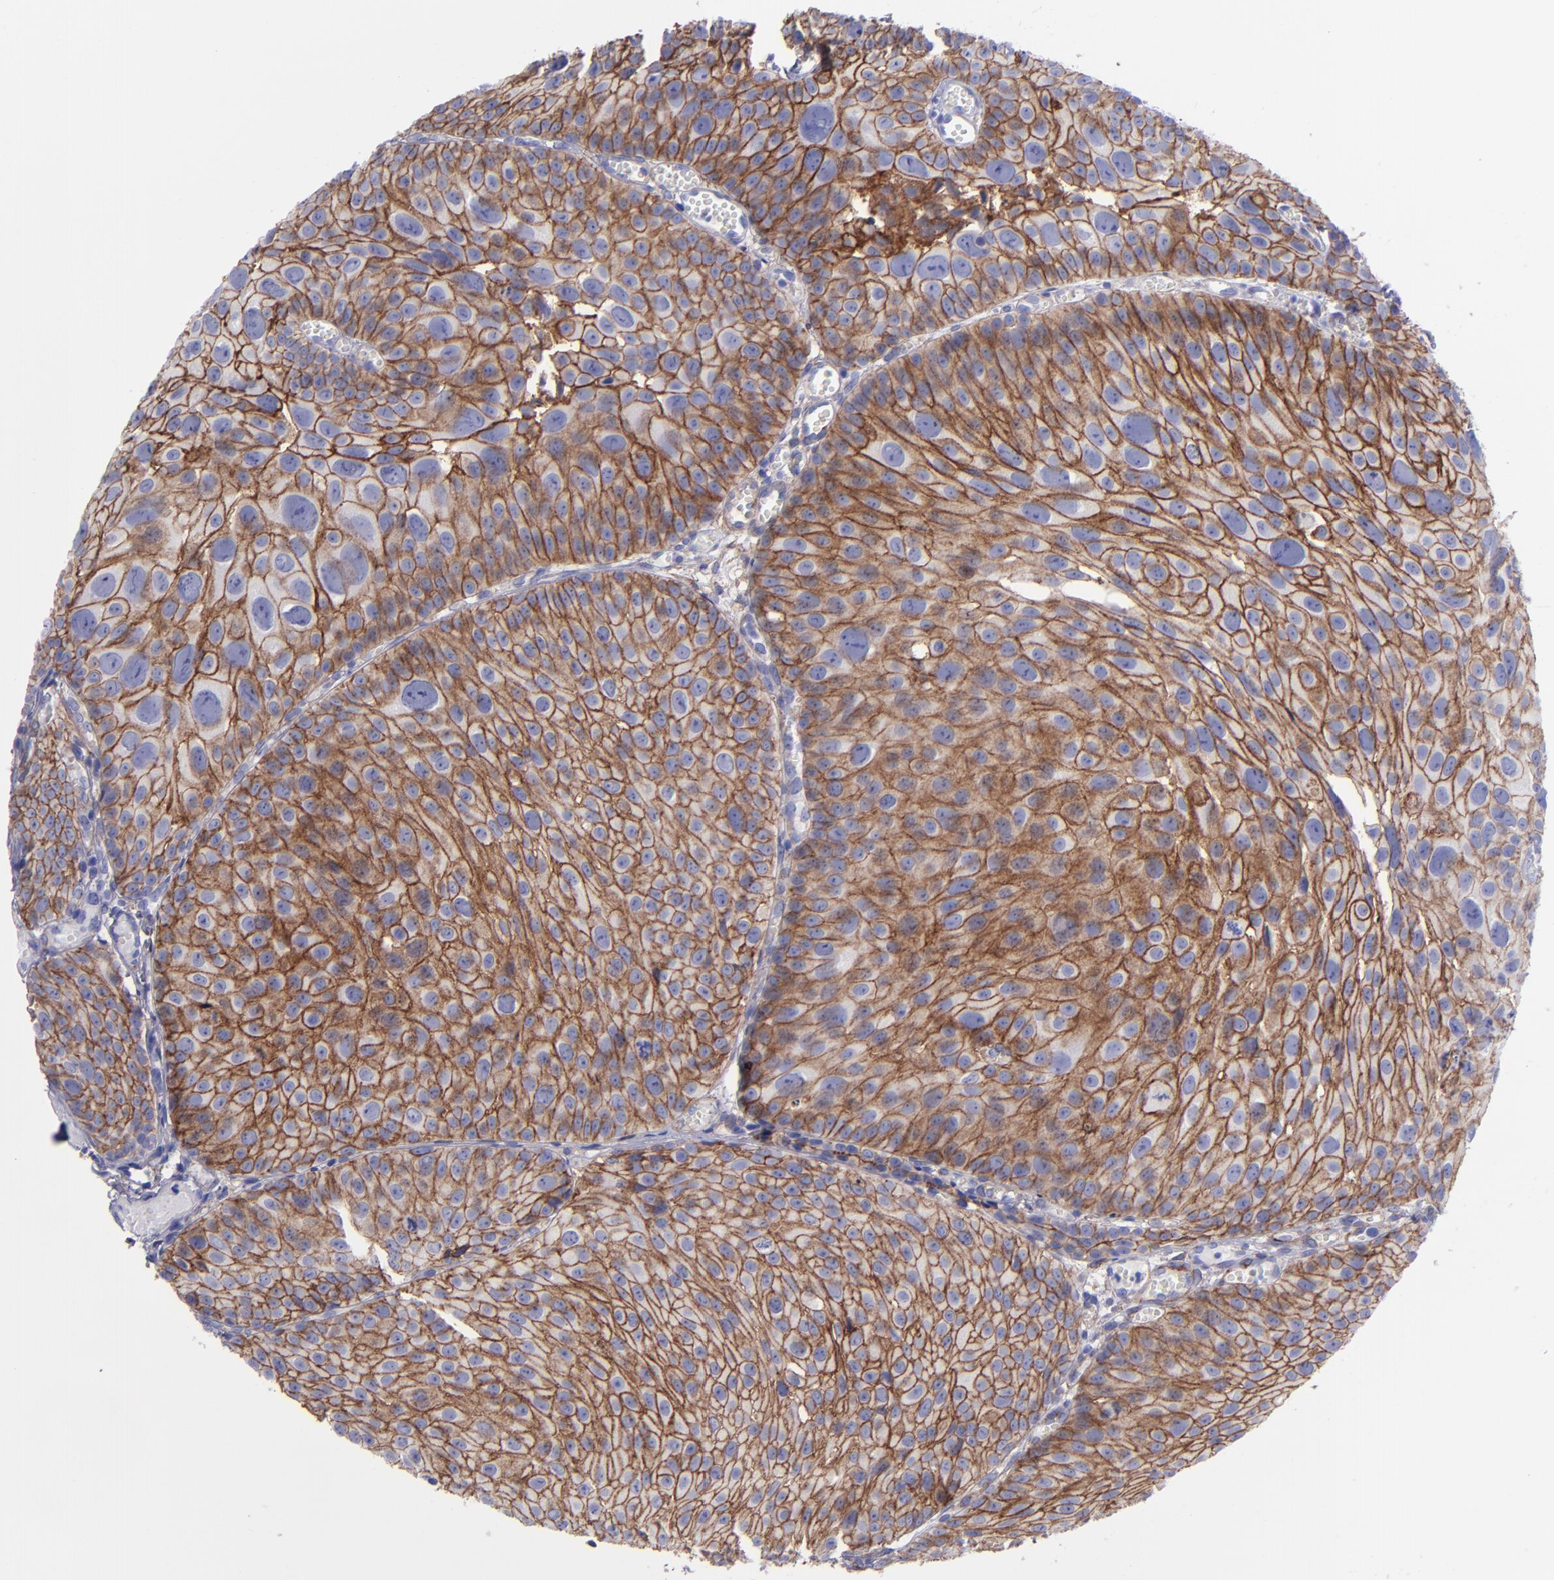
{"staining": {"intensity": "strong", "quantity": "25%-75%", "location": "cytoplasmic/membranous"}, "tissue": "urothelial cancer", "cell_type": "Tumor cells", "image_type": "cancer", "snomed": [{"axis": "morphology", "description": "Urothelial carcinoma, High grade"}, {"axis": "topography", "description": "Urinary bladder"}], "caption": "The histopathology image demonstrates immunohistochemical staining of urothelial cancer. There is strong cytoplasmic/membranous staining is appreciated in approximately 25%-75% of tumor cells.", "gene": "ITGAV", "patient": {"sex": "female", "age": 78}}